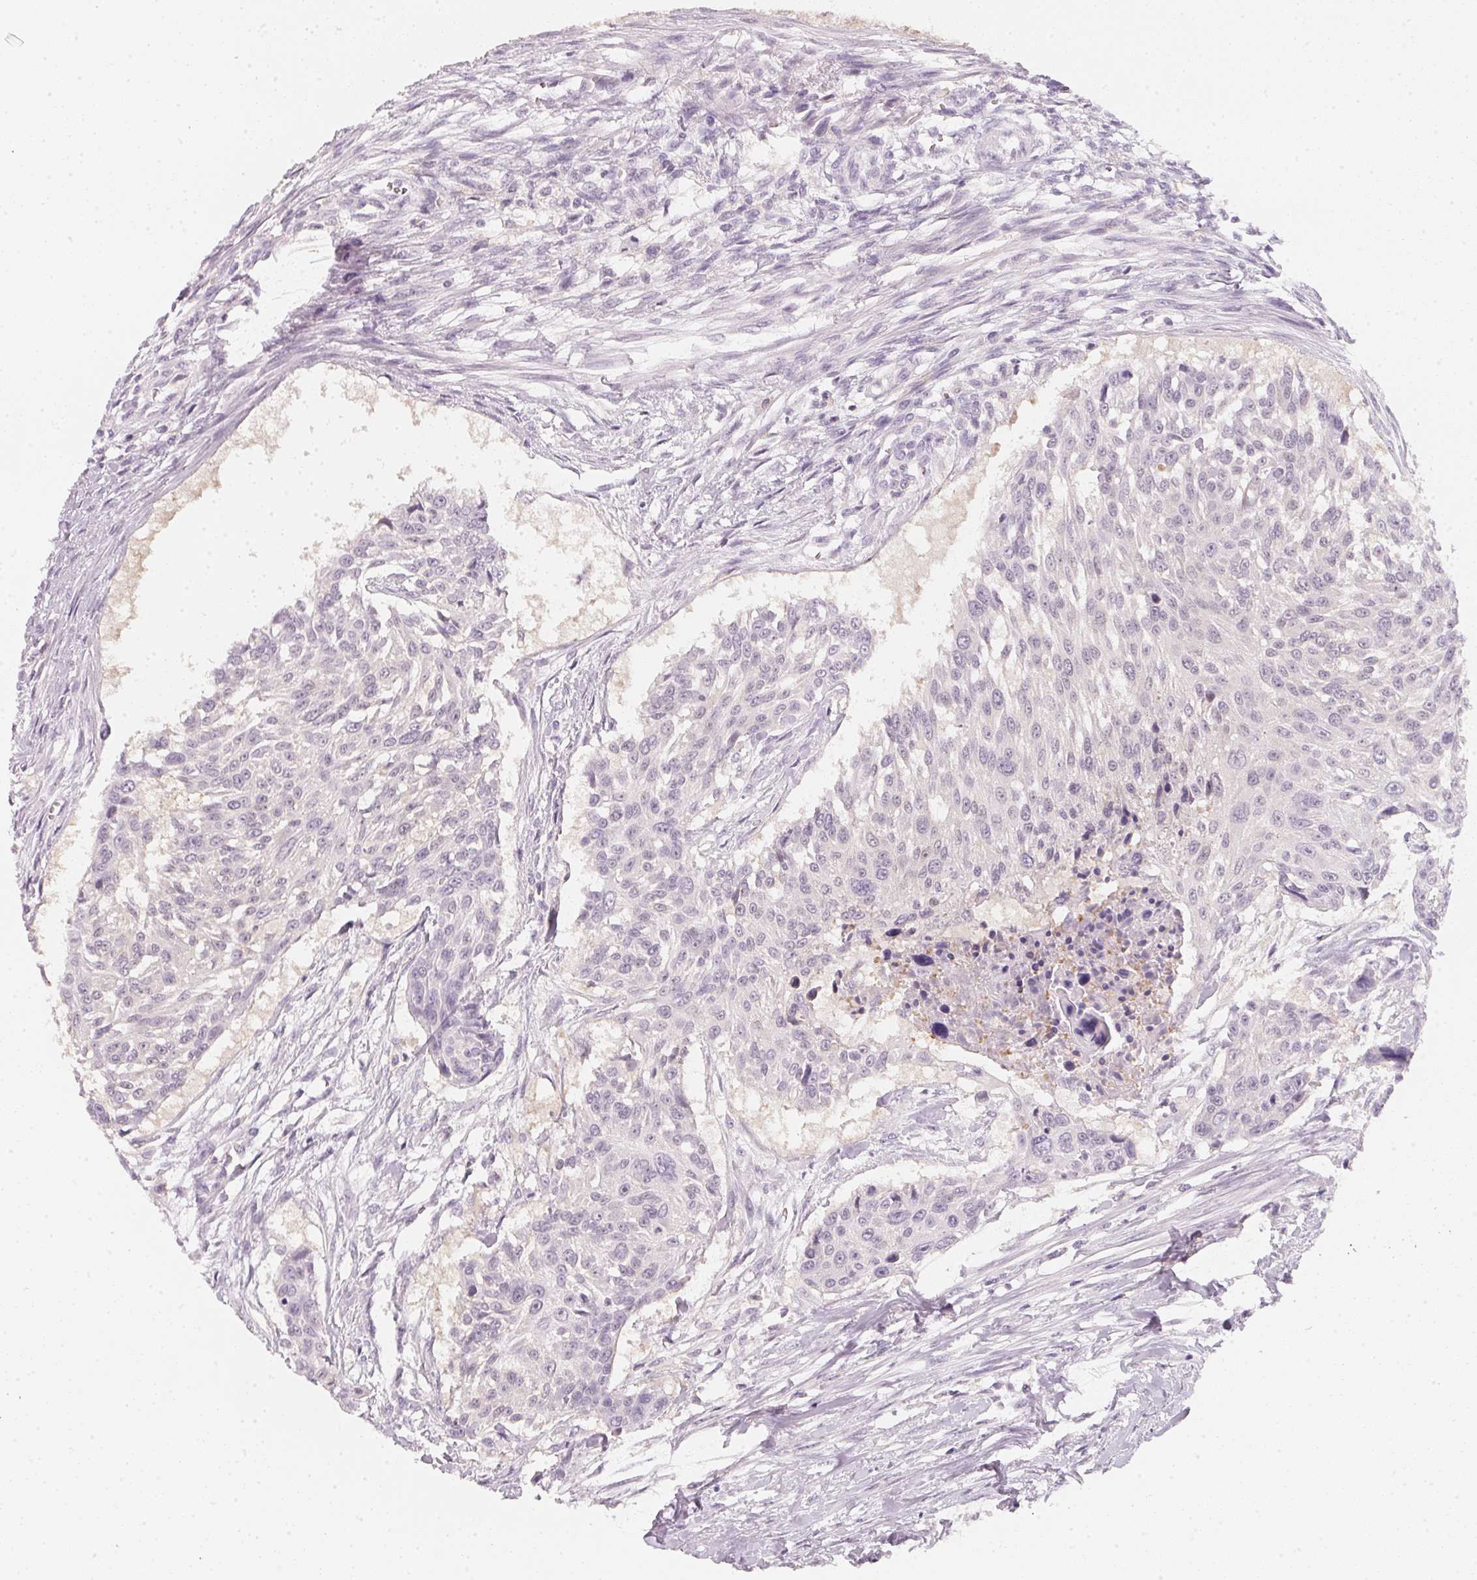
{"staining": {"intensity": "negative", "quantity": "none", "location": "none"}, "tissue": "urothelial cancer", "cell_type": "Tumor cells", "image_type": "cancer", "snomed": [{"axis": "morphology", "description": "Urothelial carcinoma, NOS"}, {"axis": "topography", "description": "Urinary bladder"}], "caption": "This is an immunohistochemistry photomicrograph of urothelial cancer. There is no positivity in tumor cells.", "gene": "CFAP276", "patient": {"sex": "male", "age": 55}}